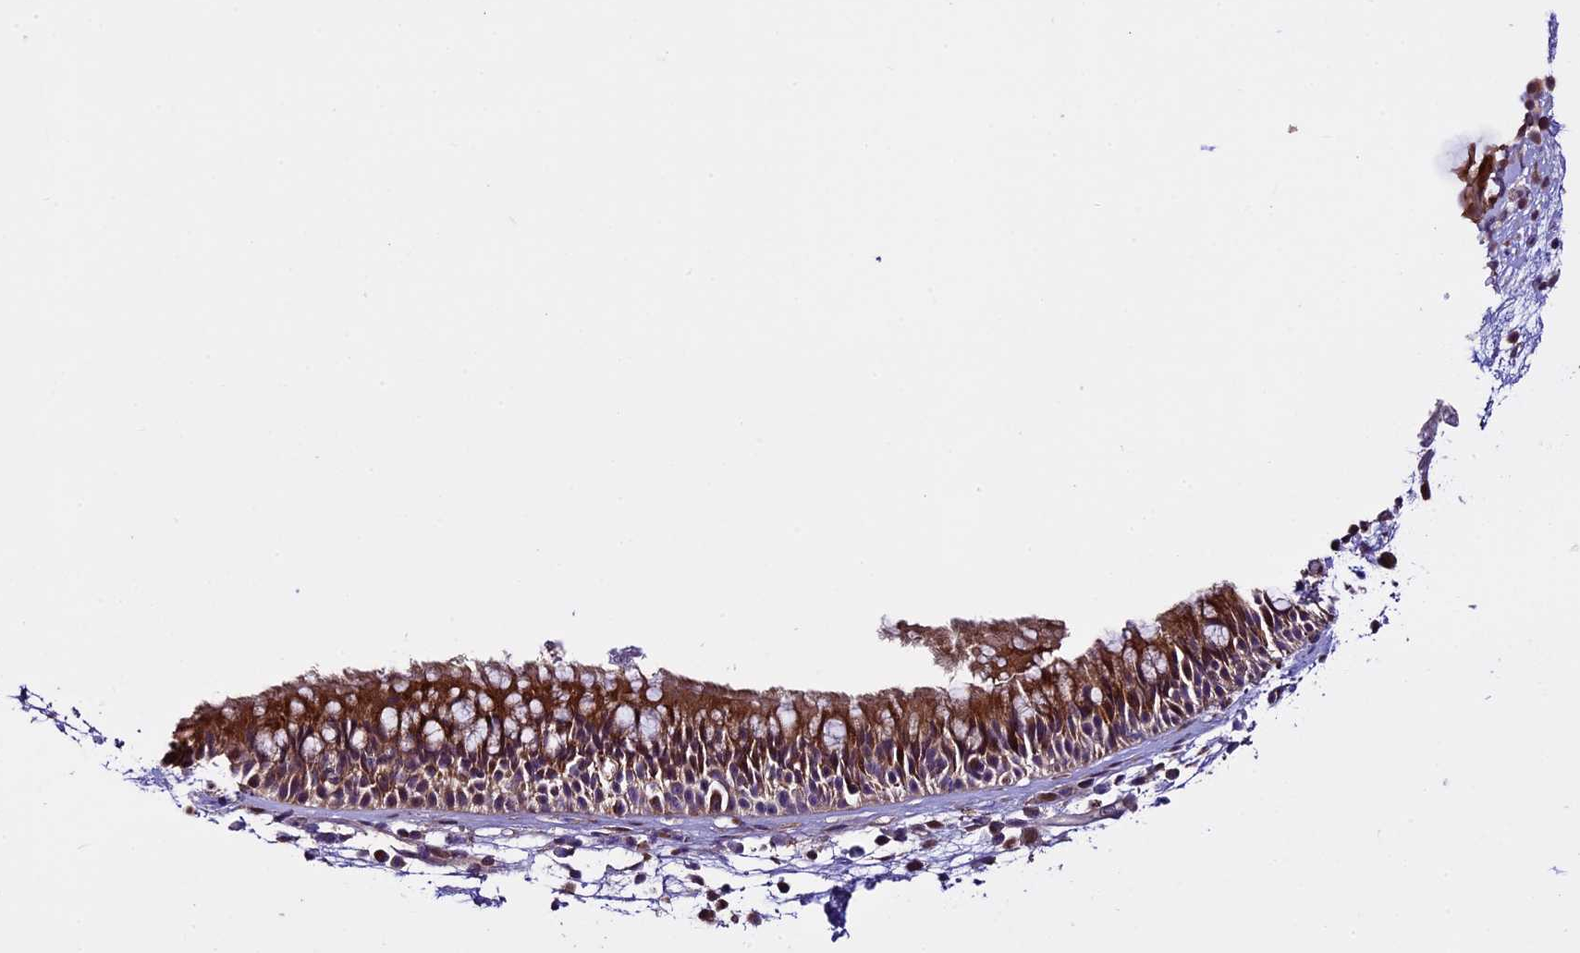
{"staining": {"intensity": "moderate", "quantity": ">75%", "location": "cytoplasmic/membranous"}, "tissue": "nasopharynx", "cell_type": "Respiratory epithelial cells", "image_type": "normal", "snomed": [{"axis": "morphology", "description": "Normal tissue, NOS"}, {"axis": "morphology", "description": "Inflammation, NOS"}, {"axis": "morphology", "description": "Malignant melanoma, Metastatic site"}, {"axis": "topography", "description": "Nasopharynx"}], "caption": "Immunohistochemical staining of unremarkable nasopharynx exhibits medium levels of moderate cytoplasmic/membranous positivity in about >75% of respiratory epithelial cells. Using DAB (3,3'-diaminobenzidine) (brown) and hematoxylin (blue) stains, captured at high magnification using brightfield microscopy.", "gene": "SPIRE1", "patient": {"sex": "male", "age": 70}}